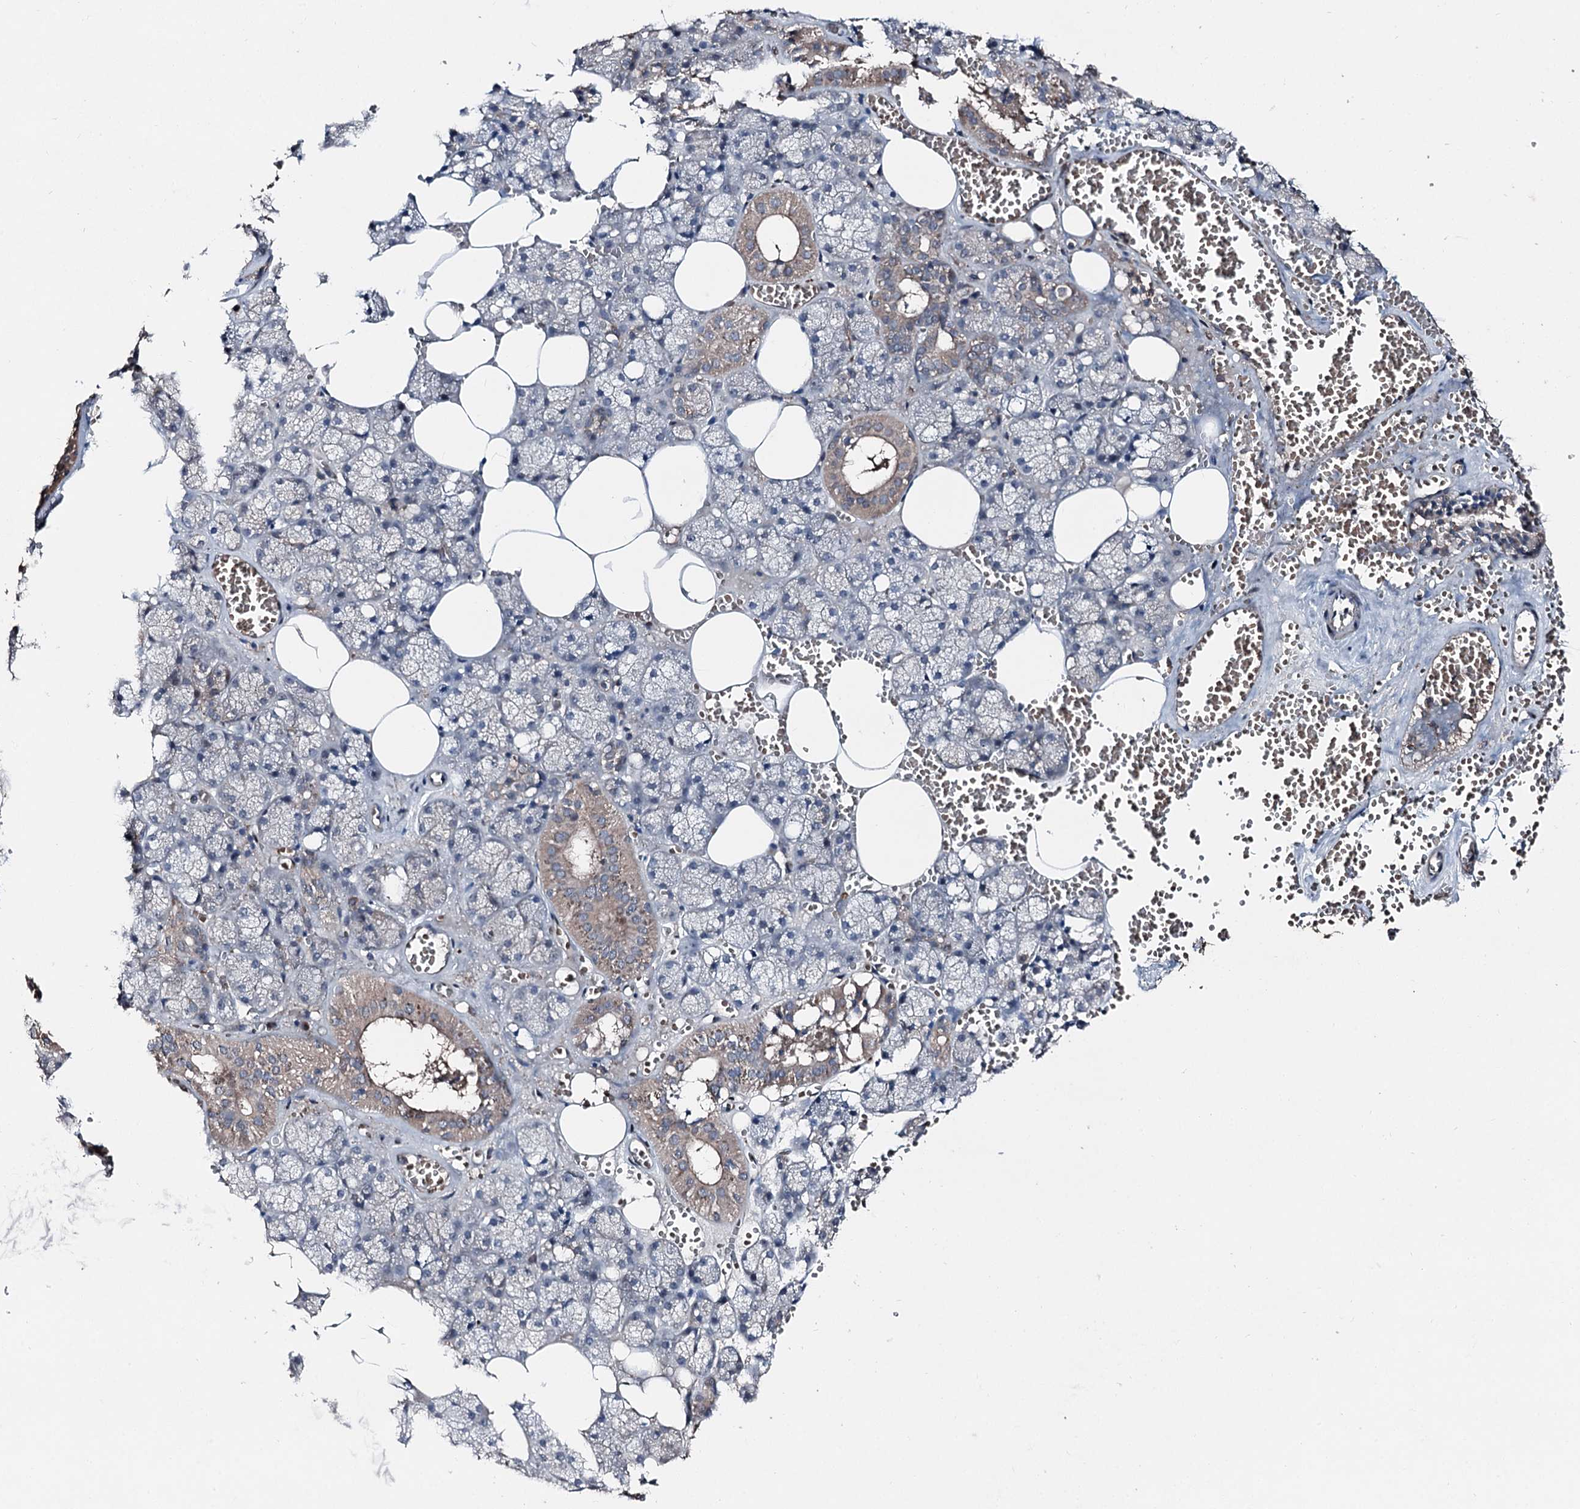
{"staining": {"intensity": "weak", "quantity": "25%-75%", "location": "cytoplasmic/membranous"}, "tissue": "salivary gland", "cell_type": "Glandular cells", "image_type": "normal", "snomed": [{"axis": "morphology", "description": "Normal tissue, NOS"}, {"axis": "topography", "description": "Salivary gland"}], "caption": "There is low levels of weak cytoplasmic/membranous expression in glandular cells of benign salivary gland, as demonstrated by immunohistochemical staining (brown color).", "gene": "DDIAS", "patient": {"sex": "male", "age": 62}}